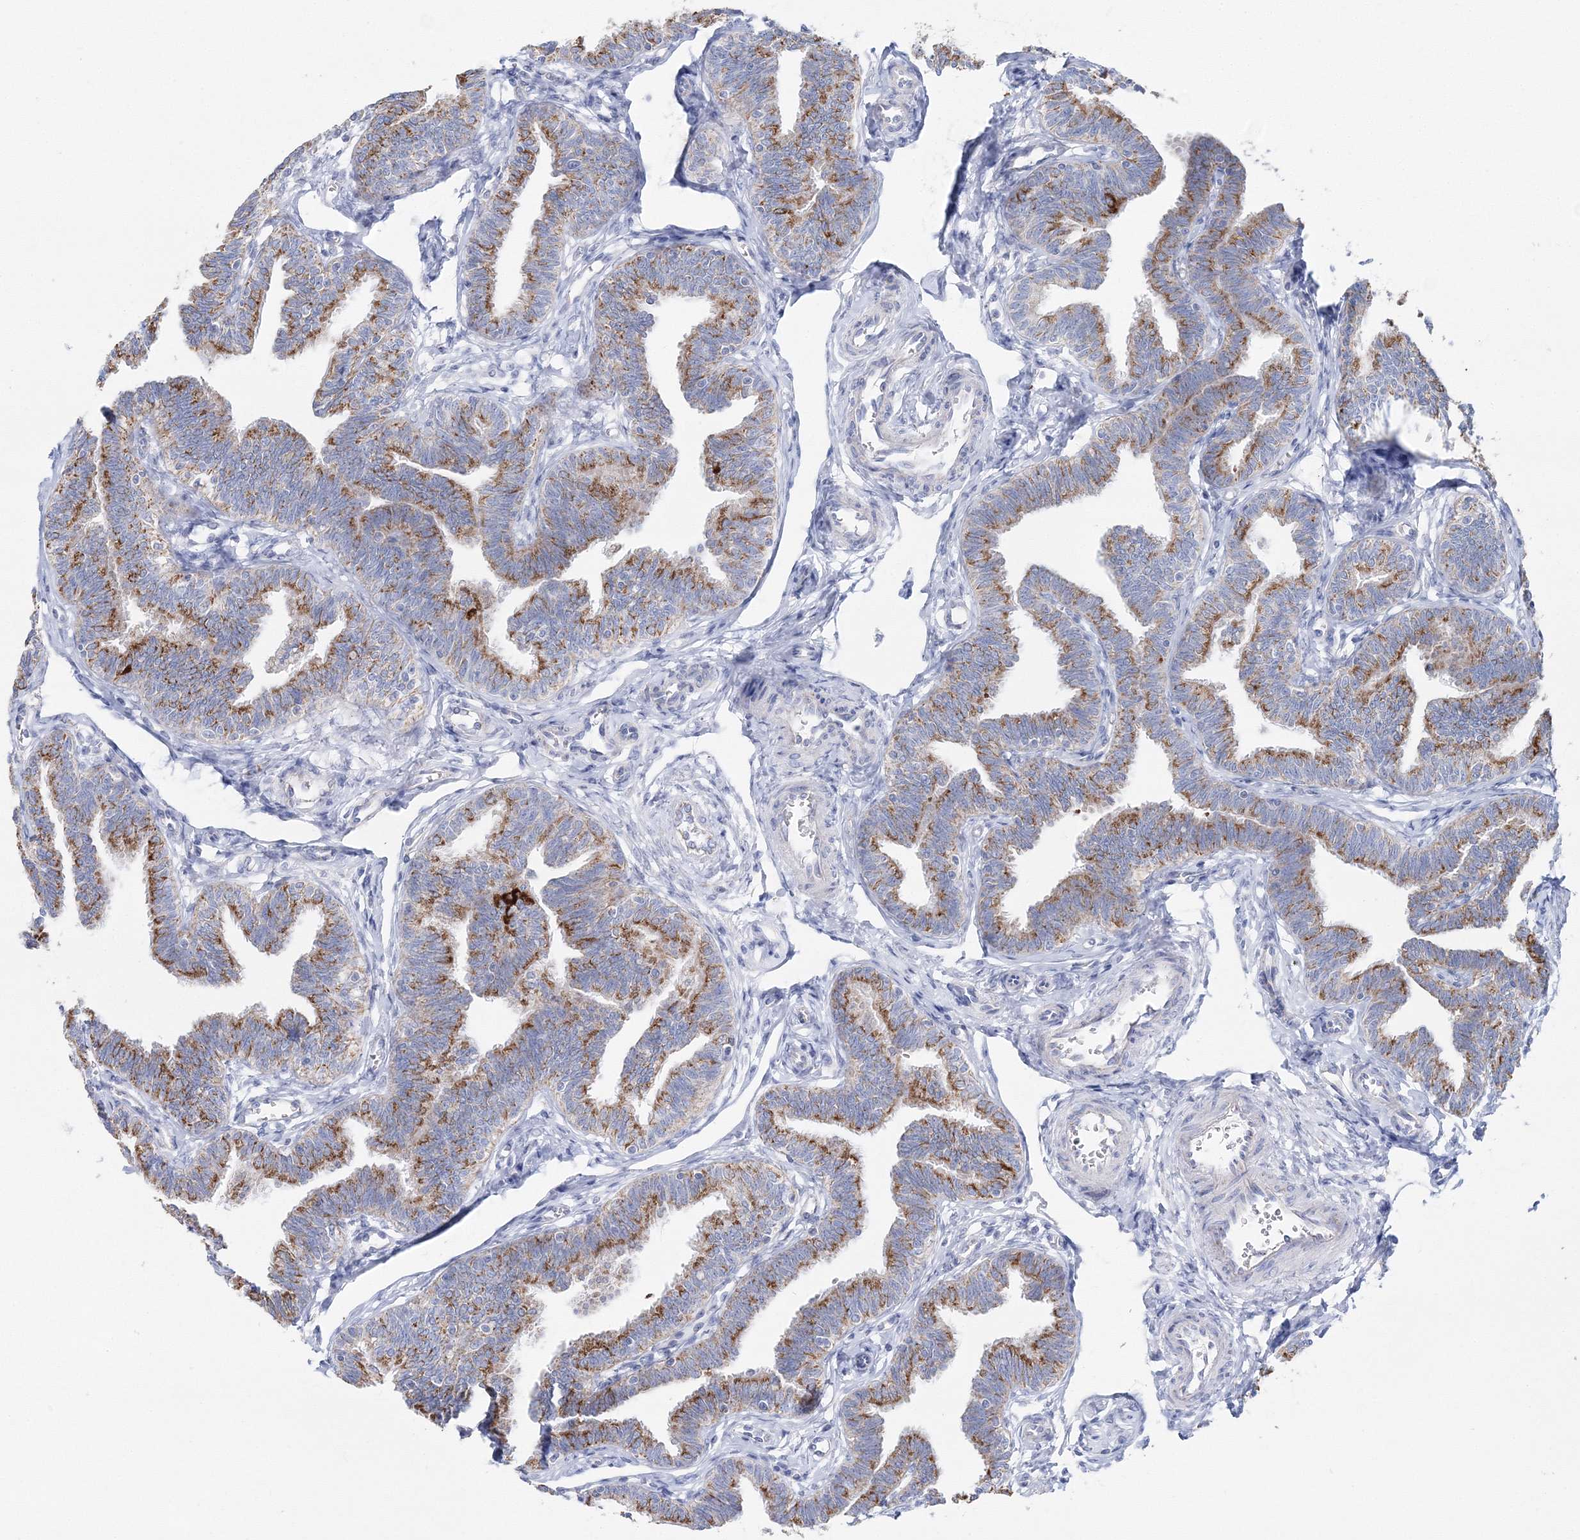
{"staining": {"intensity": "strong", "quantity": "25%-75%", "location": "cytoplasmic/membranous"}, "tissue": "fallopian tube", "cell_type": "Glandular cells", "image_type": "normal", "snomed": [{"axis": "morphology", "description": "Normal tissue, NOS"}, {"axis": "topography", "description": "Fallopian tube"}, {"axis": "topography", "description": "Ovary"}], "caption": "High-power microscopy captured an immunohistochemistry micrograph of unremarkable fallopian tube, revealing strong cytoplasmic/membranous expression in approximately 25%-75% of glandular cells.", "gene": "HIBCH", "patient": {"sex": "female", "age": 23}}